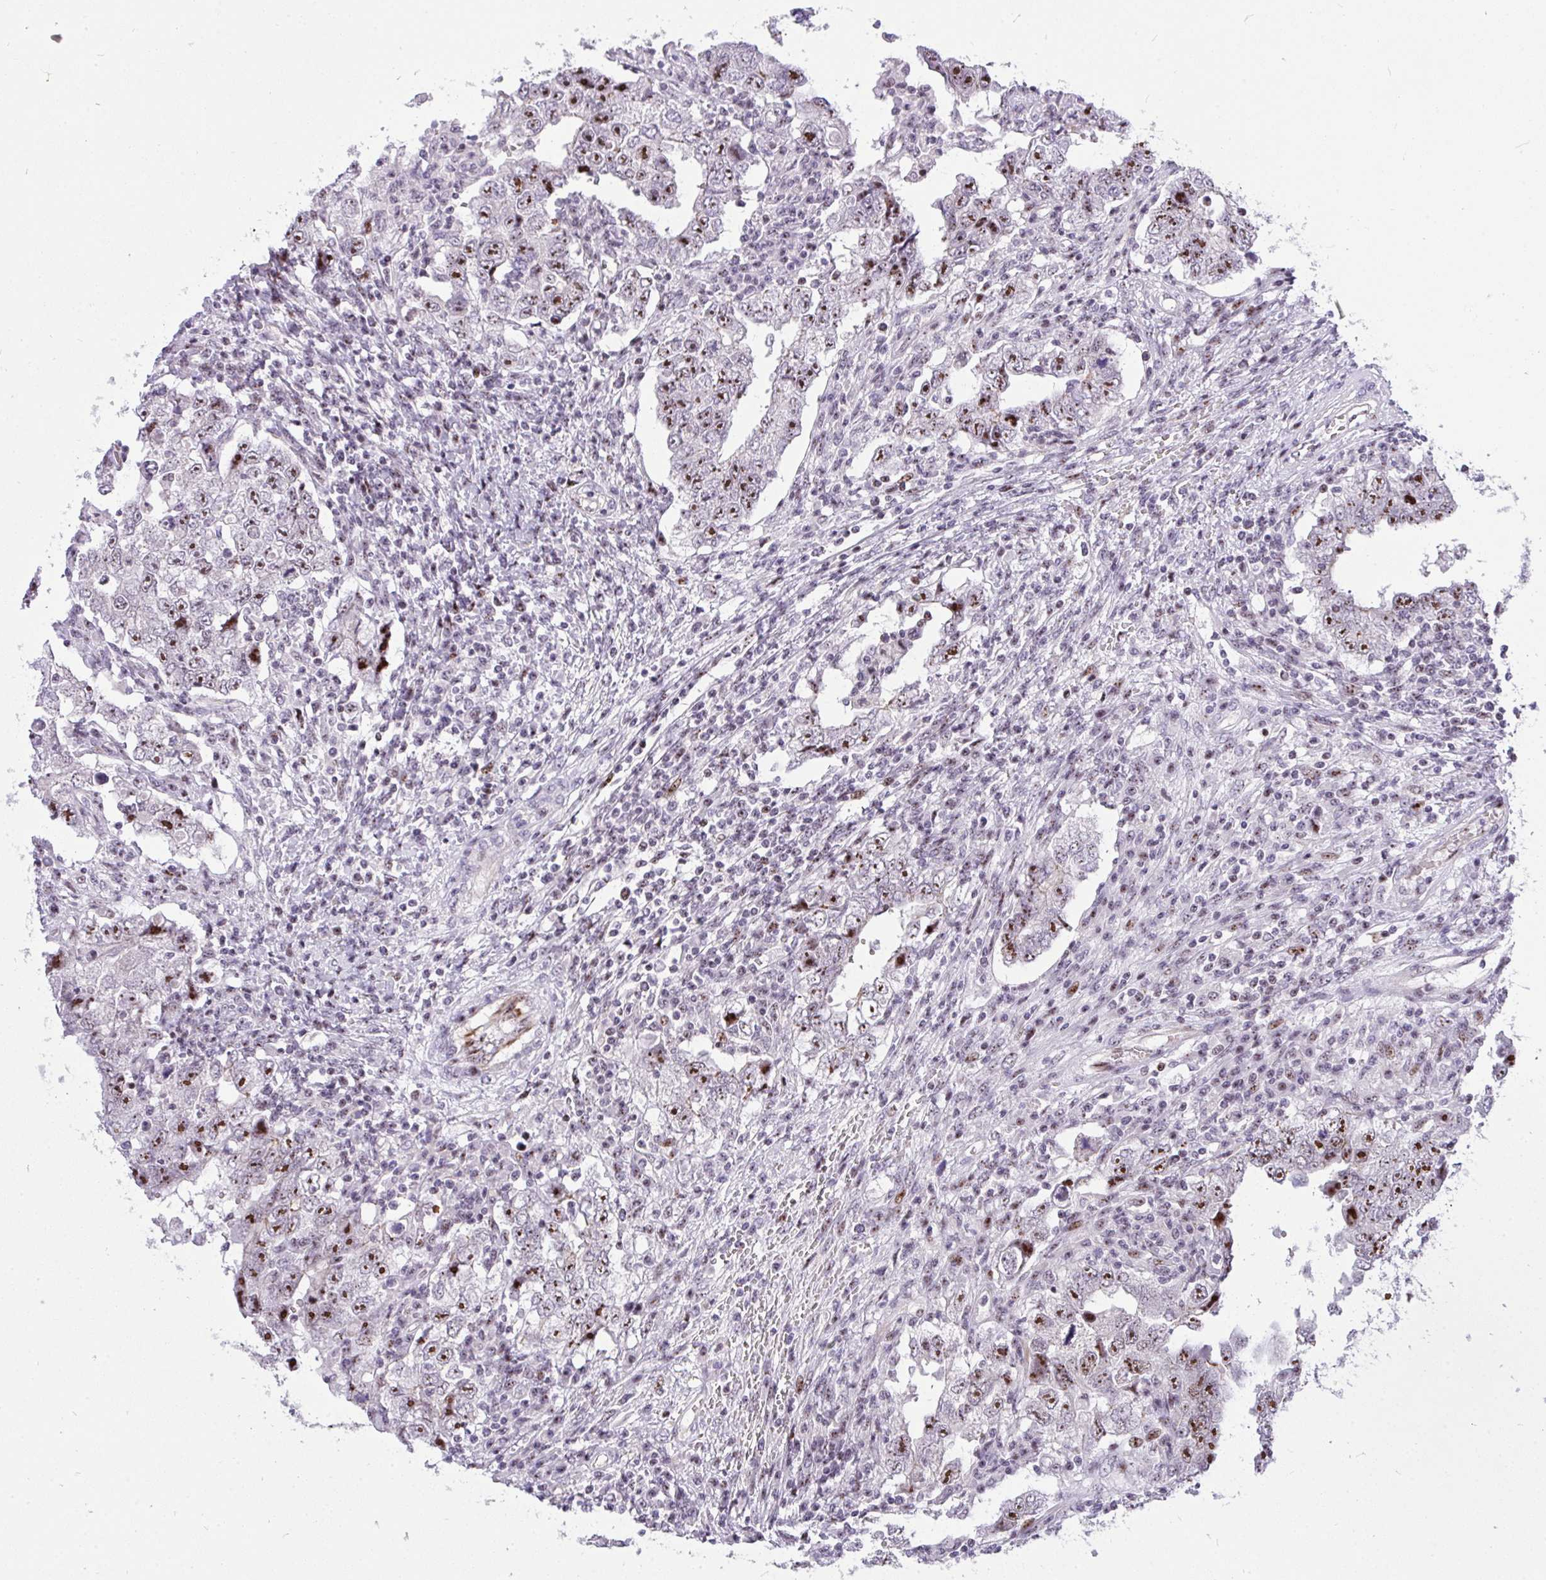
{"staining": {"intensity": "strong", "quantity": ">75%", "location": "nuclear"}, "tissue": "testis cancer", "cell_type": "Tumor cells", "image_type": "cancer", "snomed": [{"axis": "morphology", "description": "Carcinoma, Embryonal, NOS"}, {"axis": "topography", "description": "Testis"}], "caption": "Embryonal carcinoma (testis) stained for a protein (brown) reveals strong nuclear positive positivity in about >75% of tumor cells.", "gene": "PLPPR3", "patient": {"sex": "male", "age": 26}}